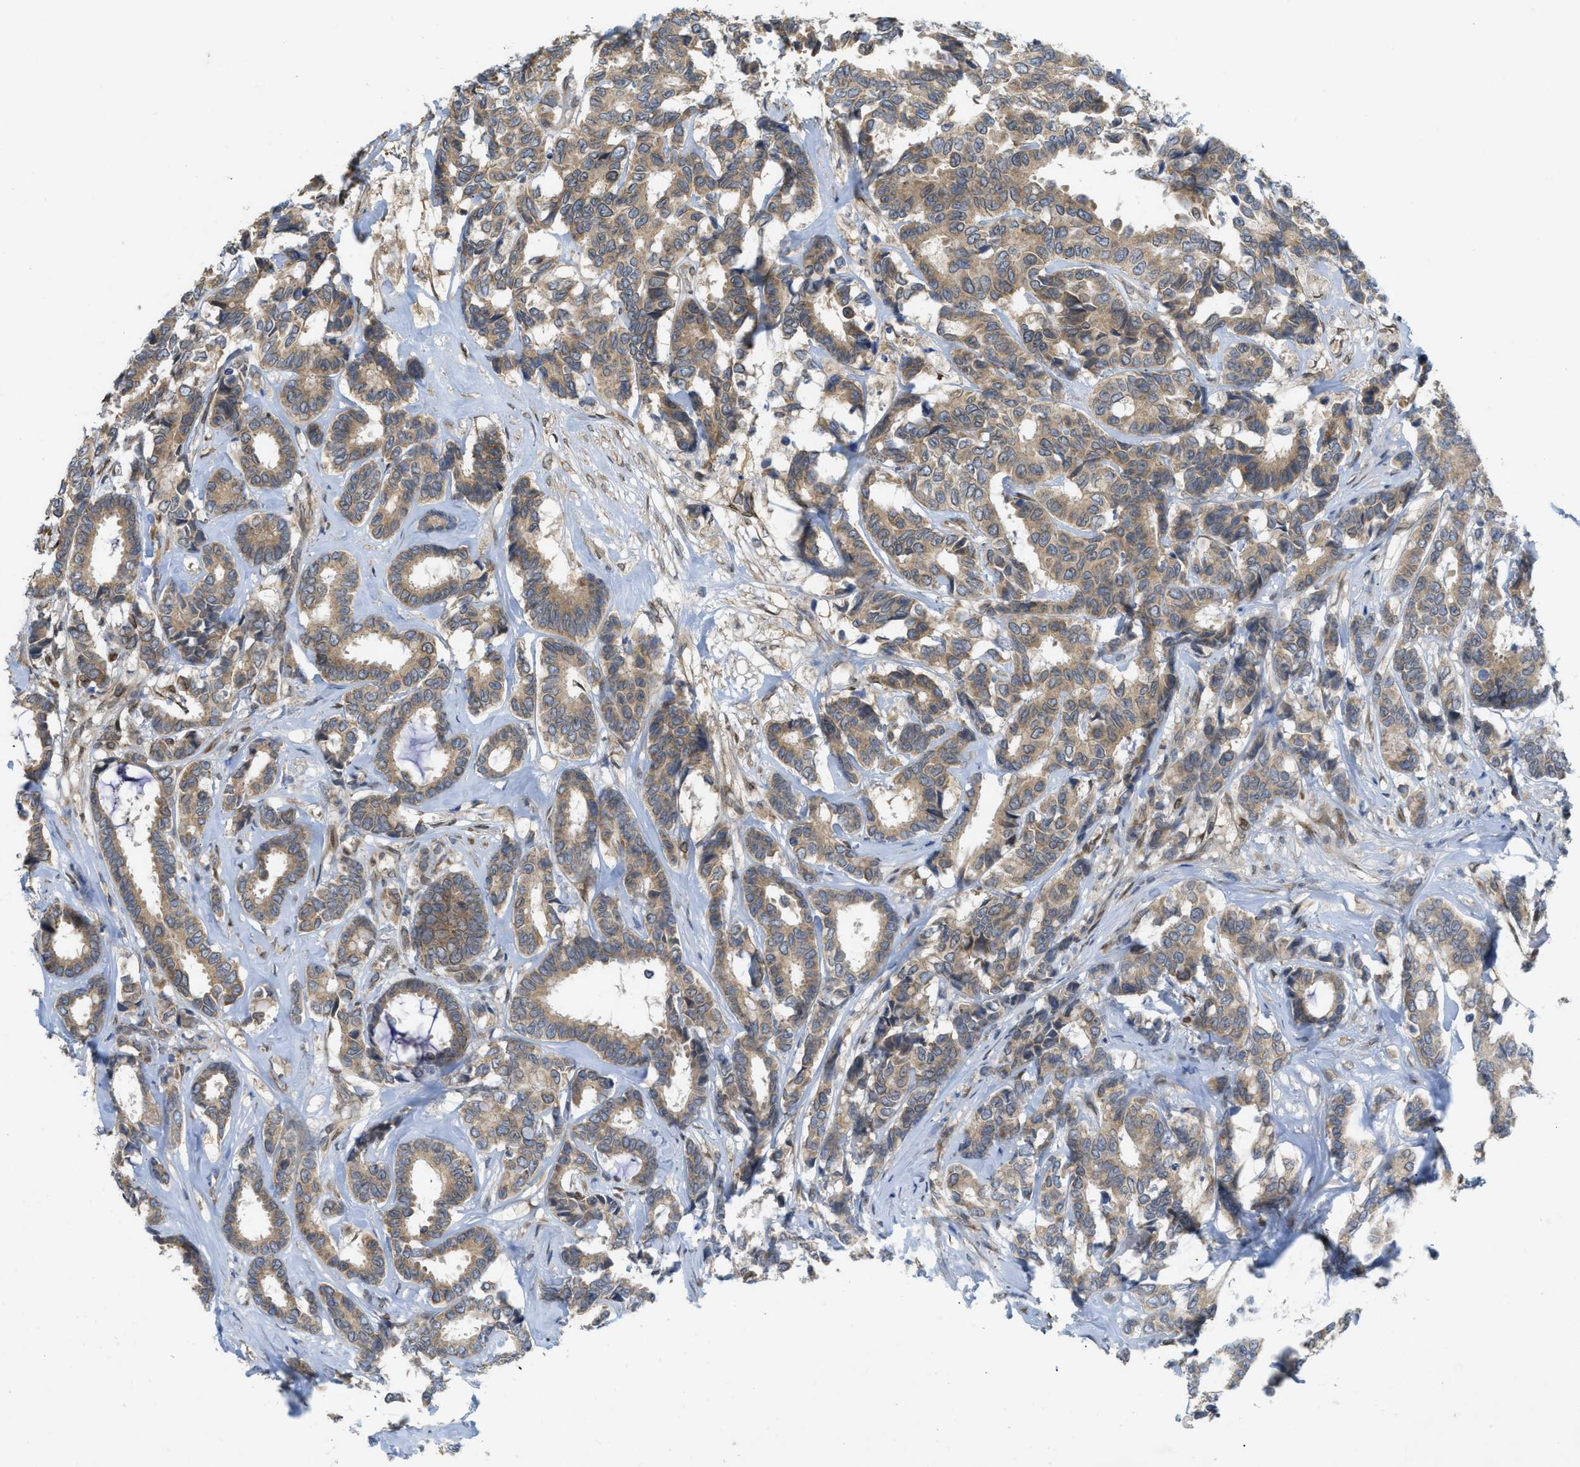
{"staining": {"intensity": "moderate", "quantity": ">75%", "location": "cytoplasmic/membranous"}, "tissue": "breast cancer", "cell_type": "Tumor cells", "image_type": "cancer", "snomed": [{"axis": "morphology", "description": "Duct carcinoma"}, {"axis": "topography", "description": "Breast"}], "caption": "About >75% of tumor cells in breast intraductal carcinoma display moderate cytoplasmic/membranous protein staining as visualized by brown immunohistochemical staining.", "gene": "EIF2AK3", "patient": {"sex": "female", "age": 87}}